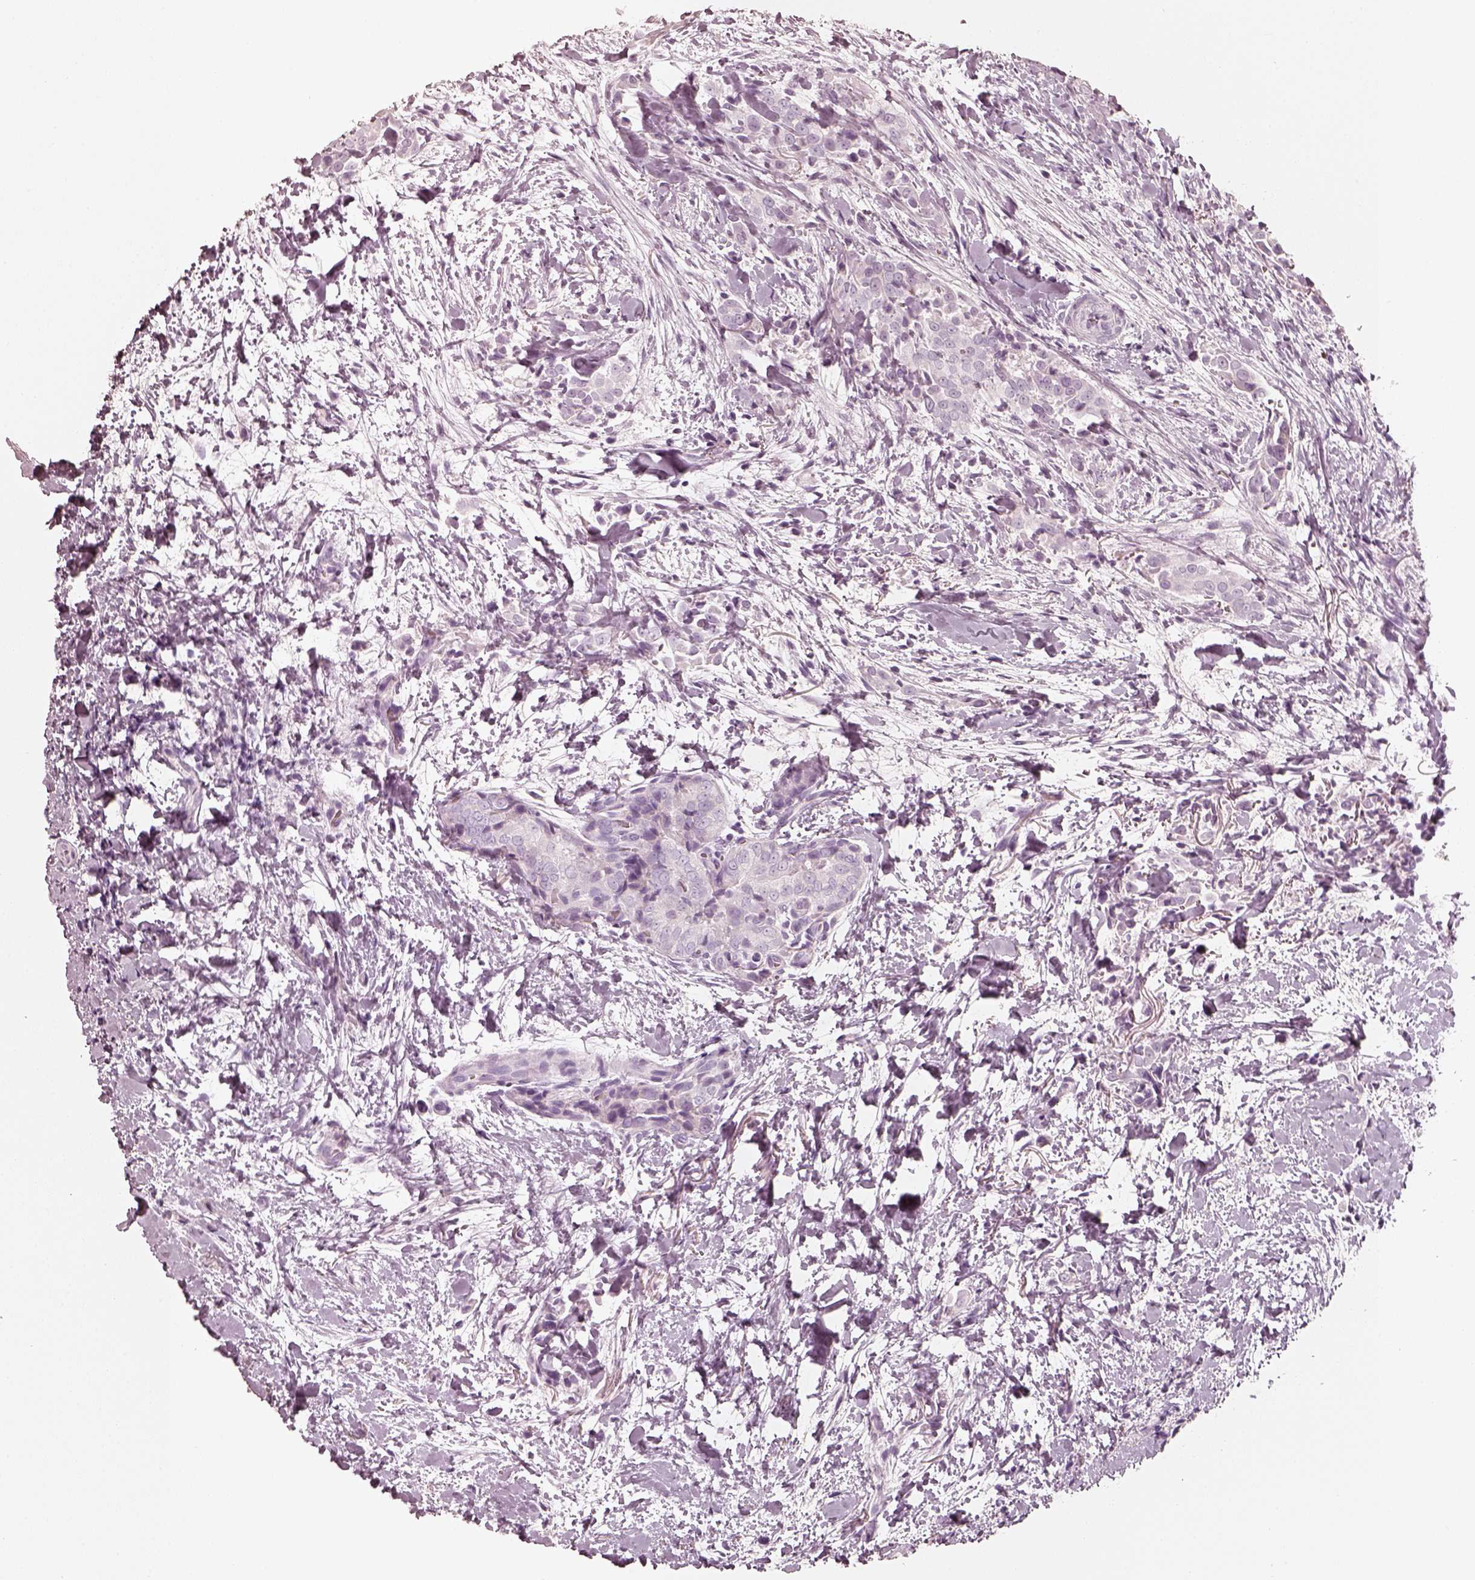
{"staining": {"intensity": "negative", "quantity": "none", "location": "none"}, "tissue": "thyroid cancer", "cell_type": "Tumor cells", "image_type": "cancer", "snomed": [{"axis": "morphology", "description": "Papillary adenocarcinoma, NOS"}, {"axis": "topography", "description": "Thyroid gland"}], "caption": "Tumor cells are negative for brown protein staining in thyroid cancer.", "gene": "KRT72", "patient": {"sex": "male", "age": 61}}